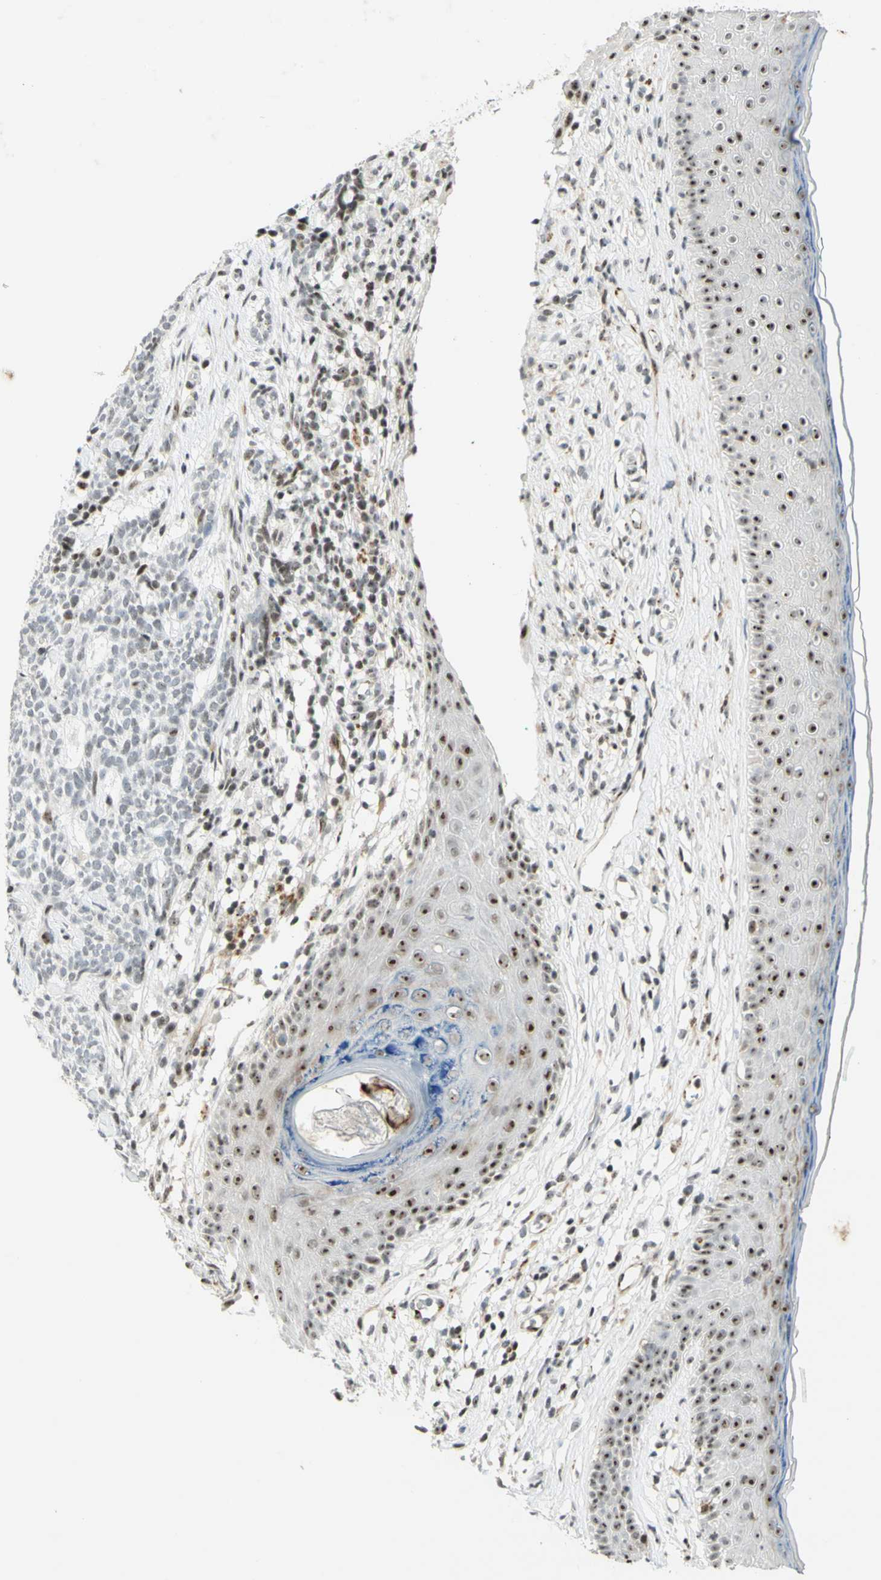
{"staining": {"intensity": "moderate", "quantity": ">75%", "location": "nuclear"}, "tissue": "skin cancer", "cell_type": "Tumor cells", "image_type": "cancer", "snomed": [{"axis": "morphology", "description": "Basal cell carcinoma"}, {"axis": "topography", "description": "Skin"}], "caption": "The immunohistochemical stain highlights moderate nuclear staining in tumor cells of skin basal cell carcinoma tissue.", "gene": "IRF1", "patient": {"sex": "female", "age": 84}}